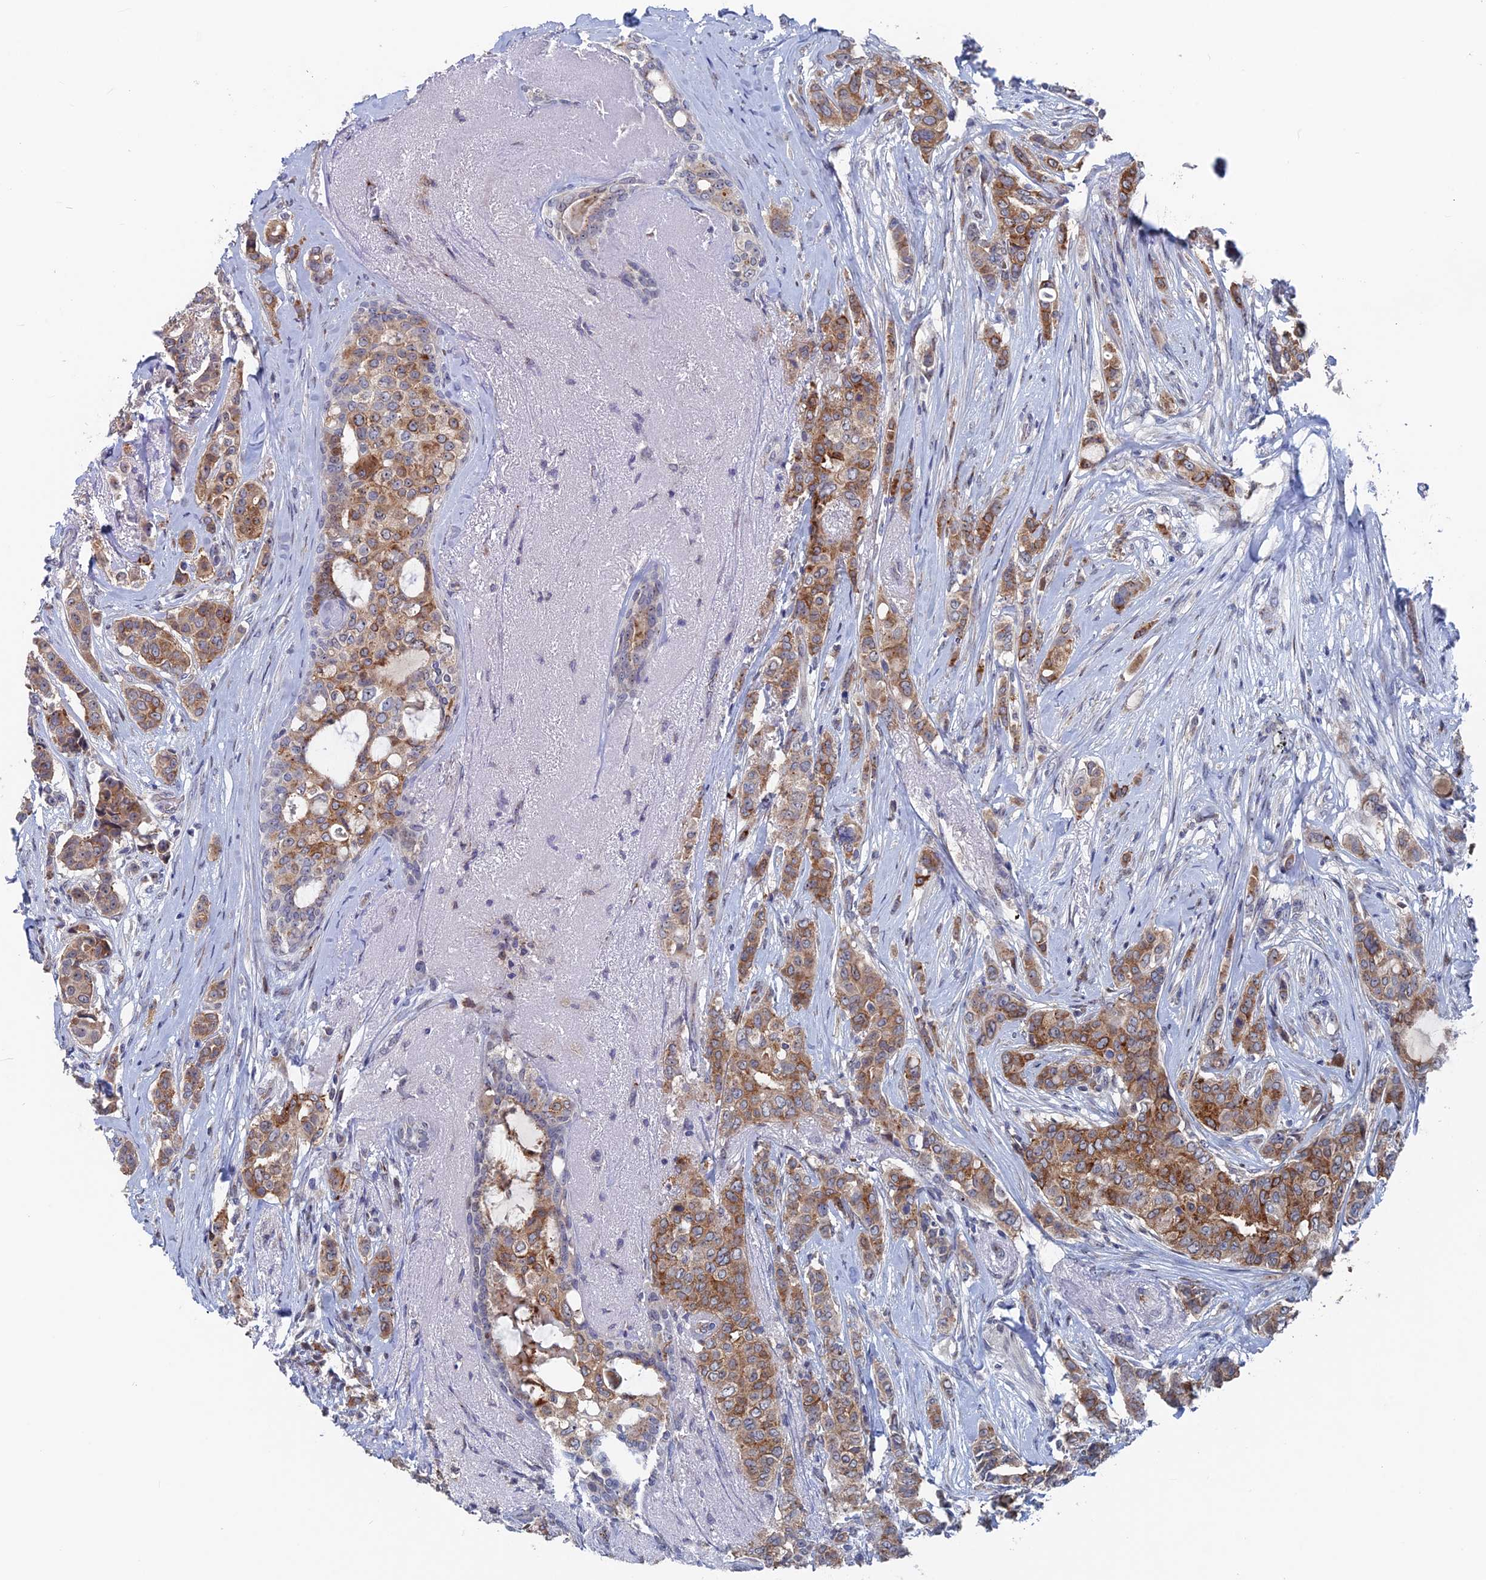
{"staining": {"intensity": "moderate", "quantity": ">75%", "location": "cytoplasmic/membranous"}, "tissue": "breast cancer", "cell_type": "Tumor cells", "image_type": "cancer", "snomed": [{"axis": "morphology", "description": "Lobular carcinoma"}, {"axis": "topography", "description": "Breast"}], "caption": "Tumor cells display medium levels of moderate cytoplasmic/membranous staining in approximately >75% of cells in breast cancer.", "gene": "SH3D21", "patient": {"sex": "female", "age": 51}}